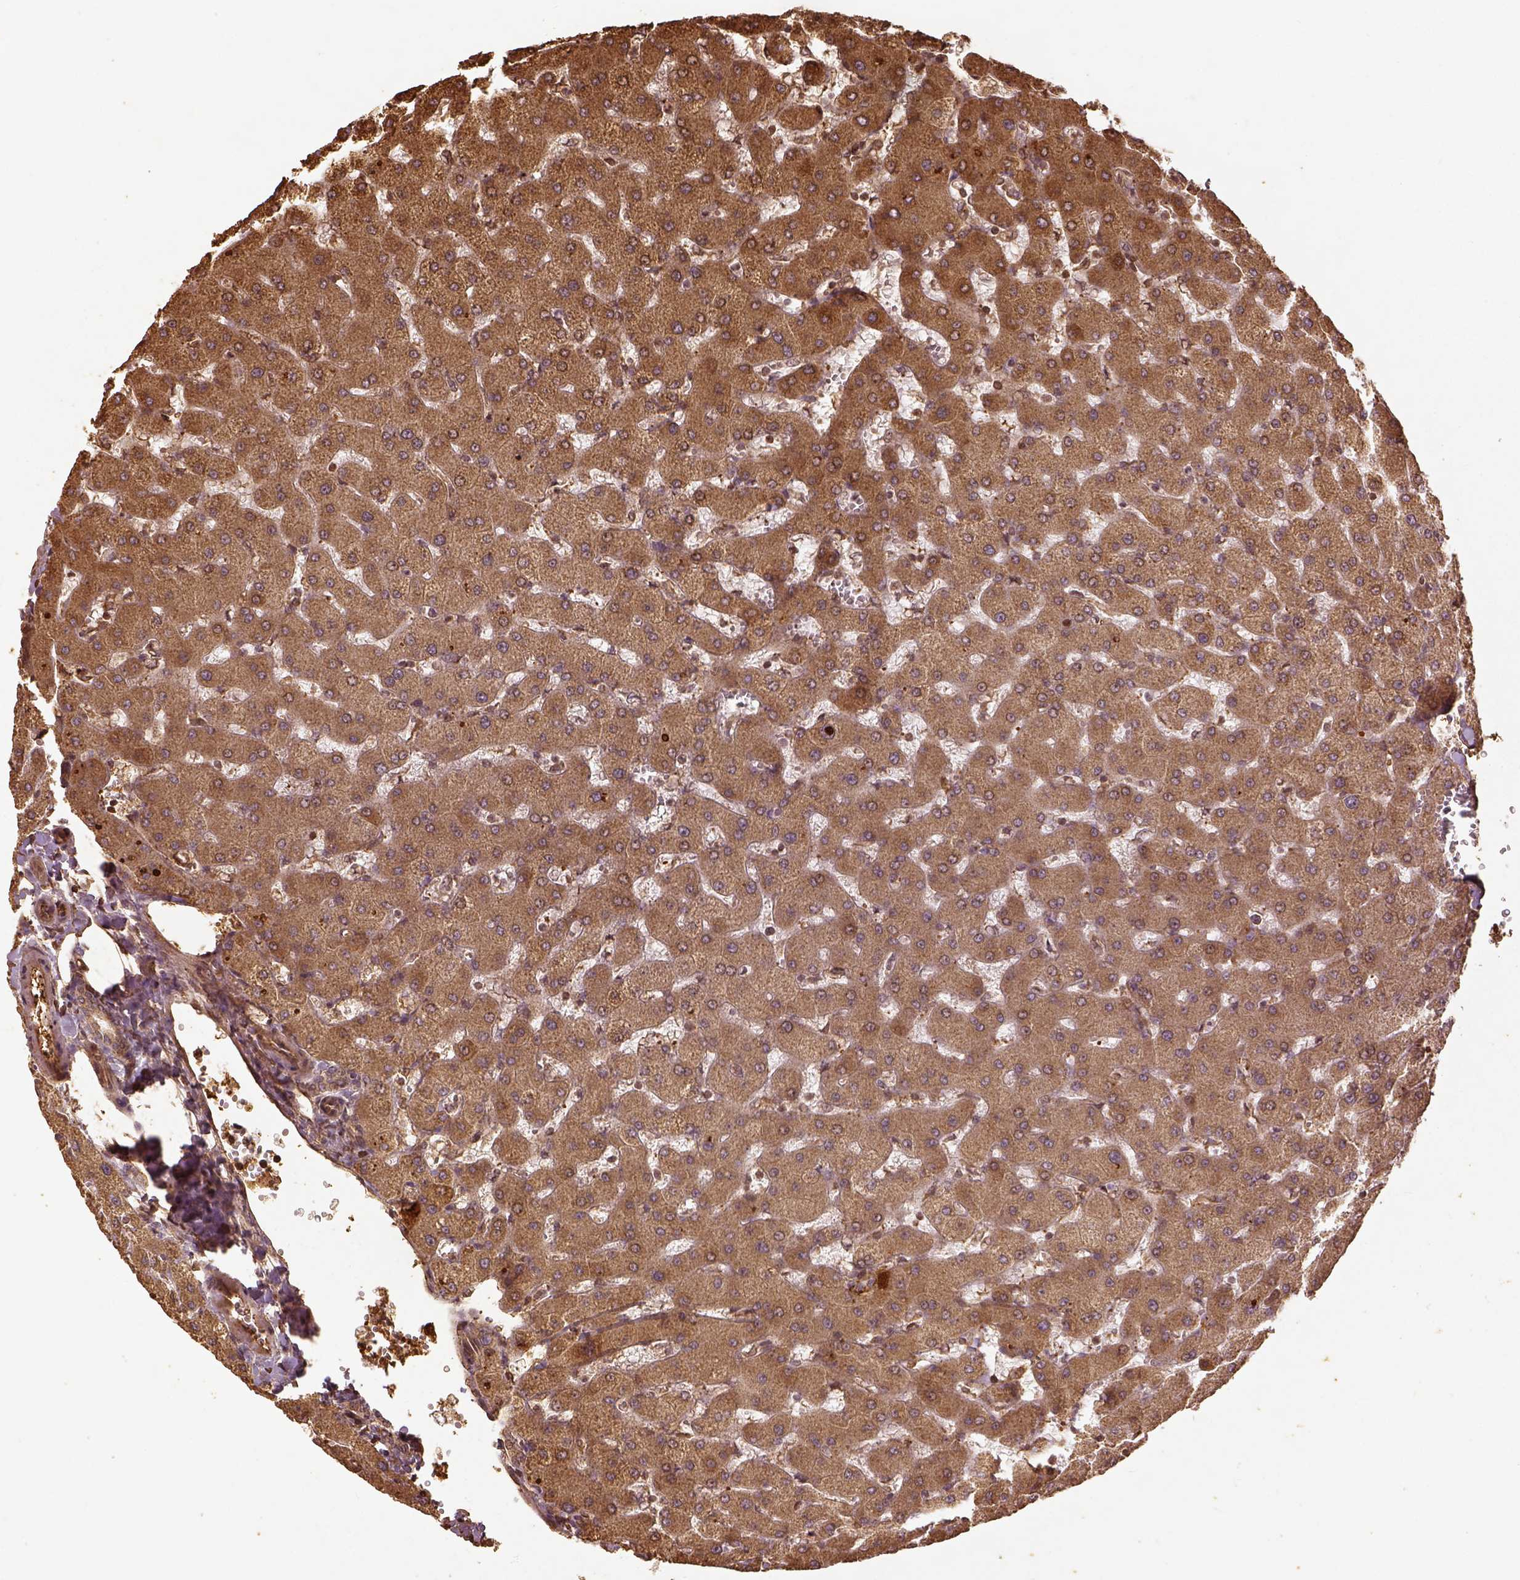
{"staining": {"intensity": "moderate", "quantity": "25%-75%", "location": "cytoplasmic/membranous"}, "tissue": "liver", "cell_type": "Cholangiocytes", "image_type": "normal", "snomed": [{"axis": "morphology", "description": "Normal tissue, NOS"}, {"axis": "topography", "description": "Liver"}], "caption": "DAB immunohistochemical staining of unremarkable human liver exhibits moderate cytoplasmic/membranous protein expression in approximately 25%-75% of cholangiocytes.", "gene": "VEGFA", "patient": {"sex": "female", "age": 63}}